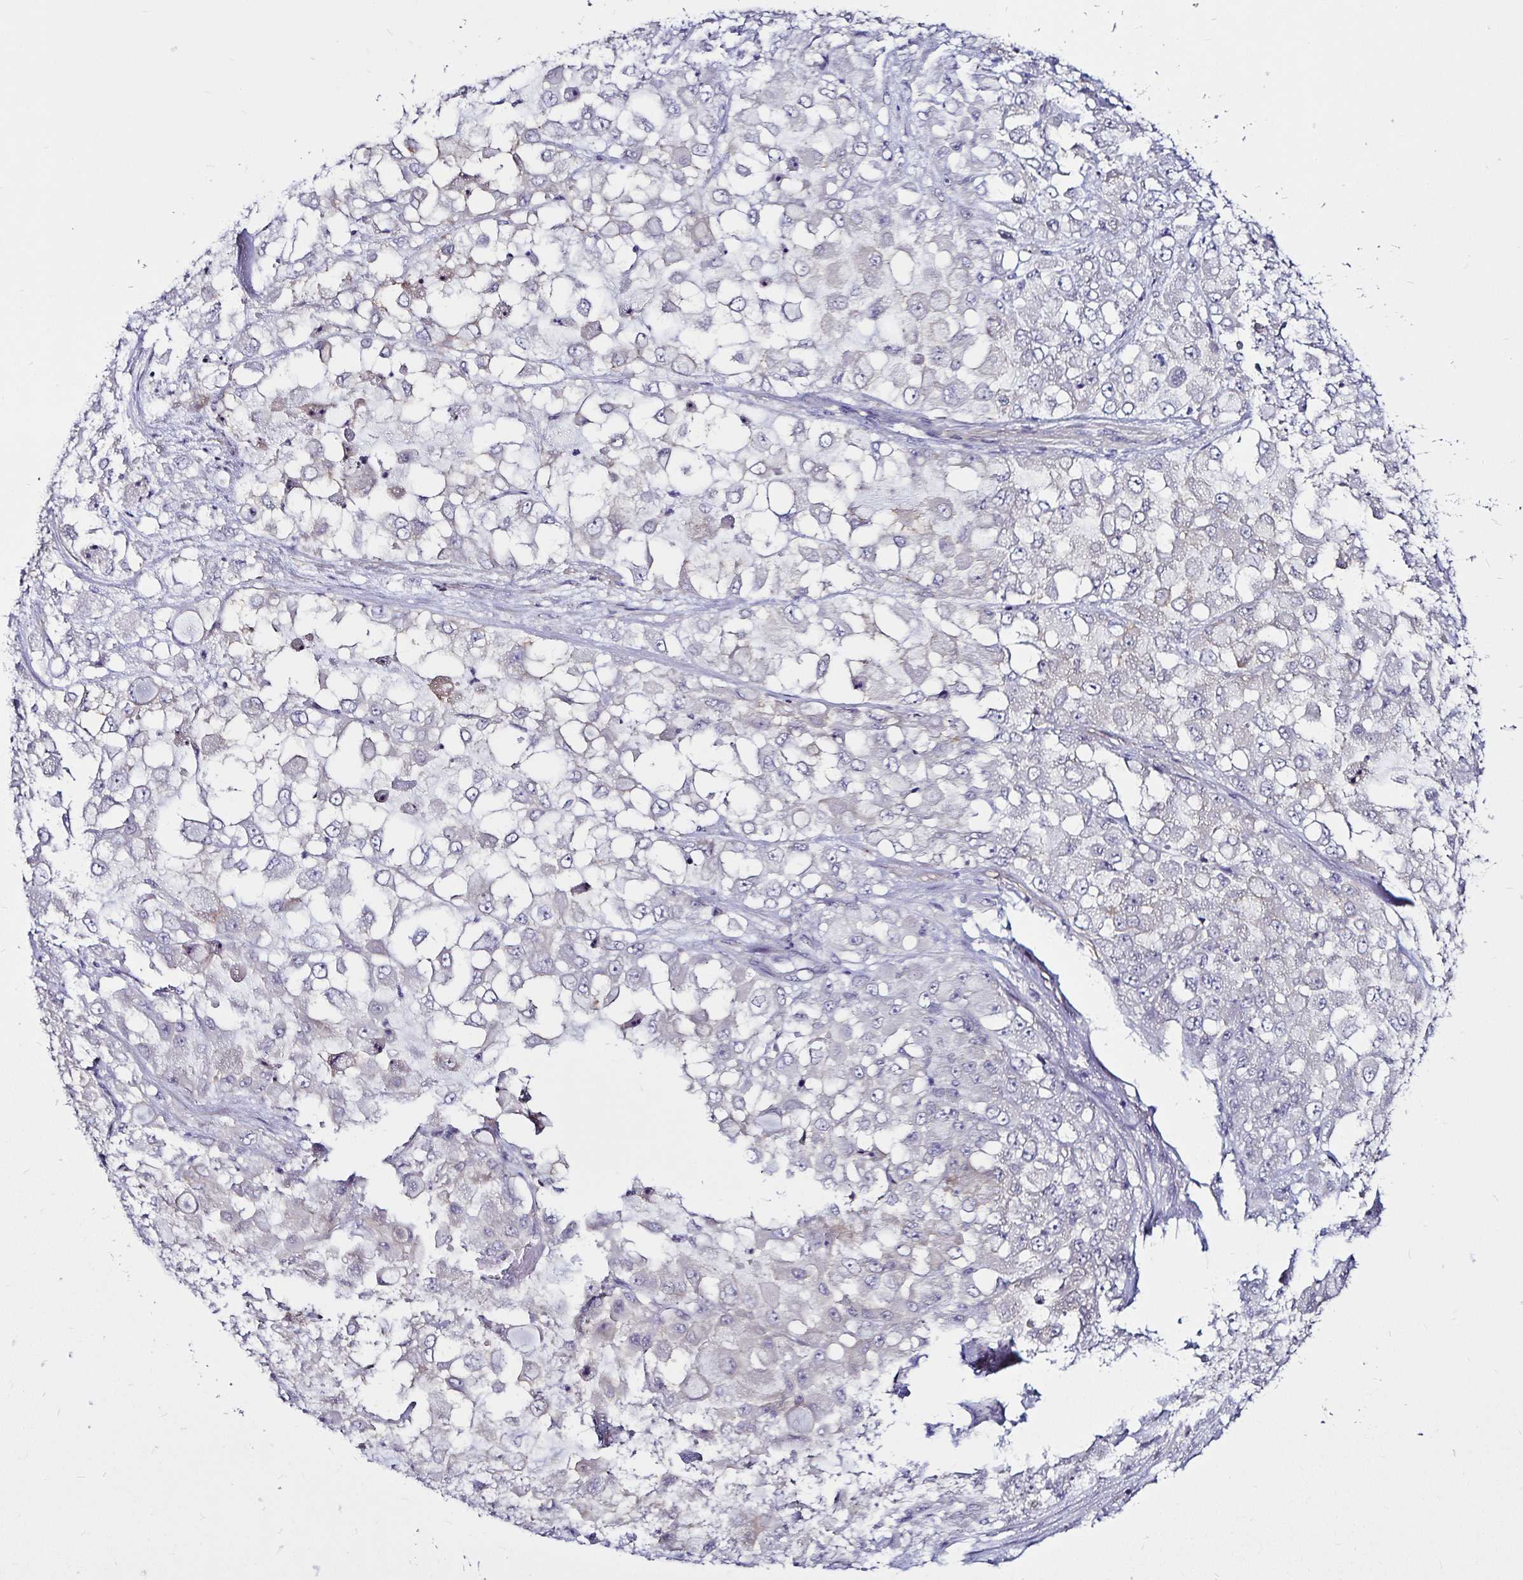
{"staining": {"intensity": "negative", "quantity": "none", "location": "none"}, "tissue": "stomach cancer", "cell_type": "Tumor cells", "image_type": "cancer", "snomed": [{"axis": "morphology", "description": "Adenocarcinoma, NOS"}, {"axis": "topography", "description": "Stomach"}], "caption": "Tumor cells are negative for brown protein staining in stomach cancer (adenocarcinoma). (DAB (3,3'-diaminobenzidine) IHC, high magnification).", "gene": "GNG12", "patient": {"sex": "female", "age": 76}}